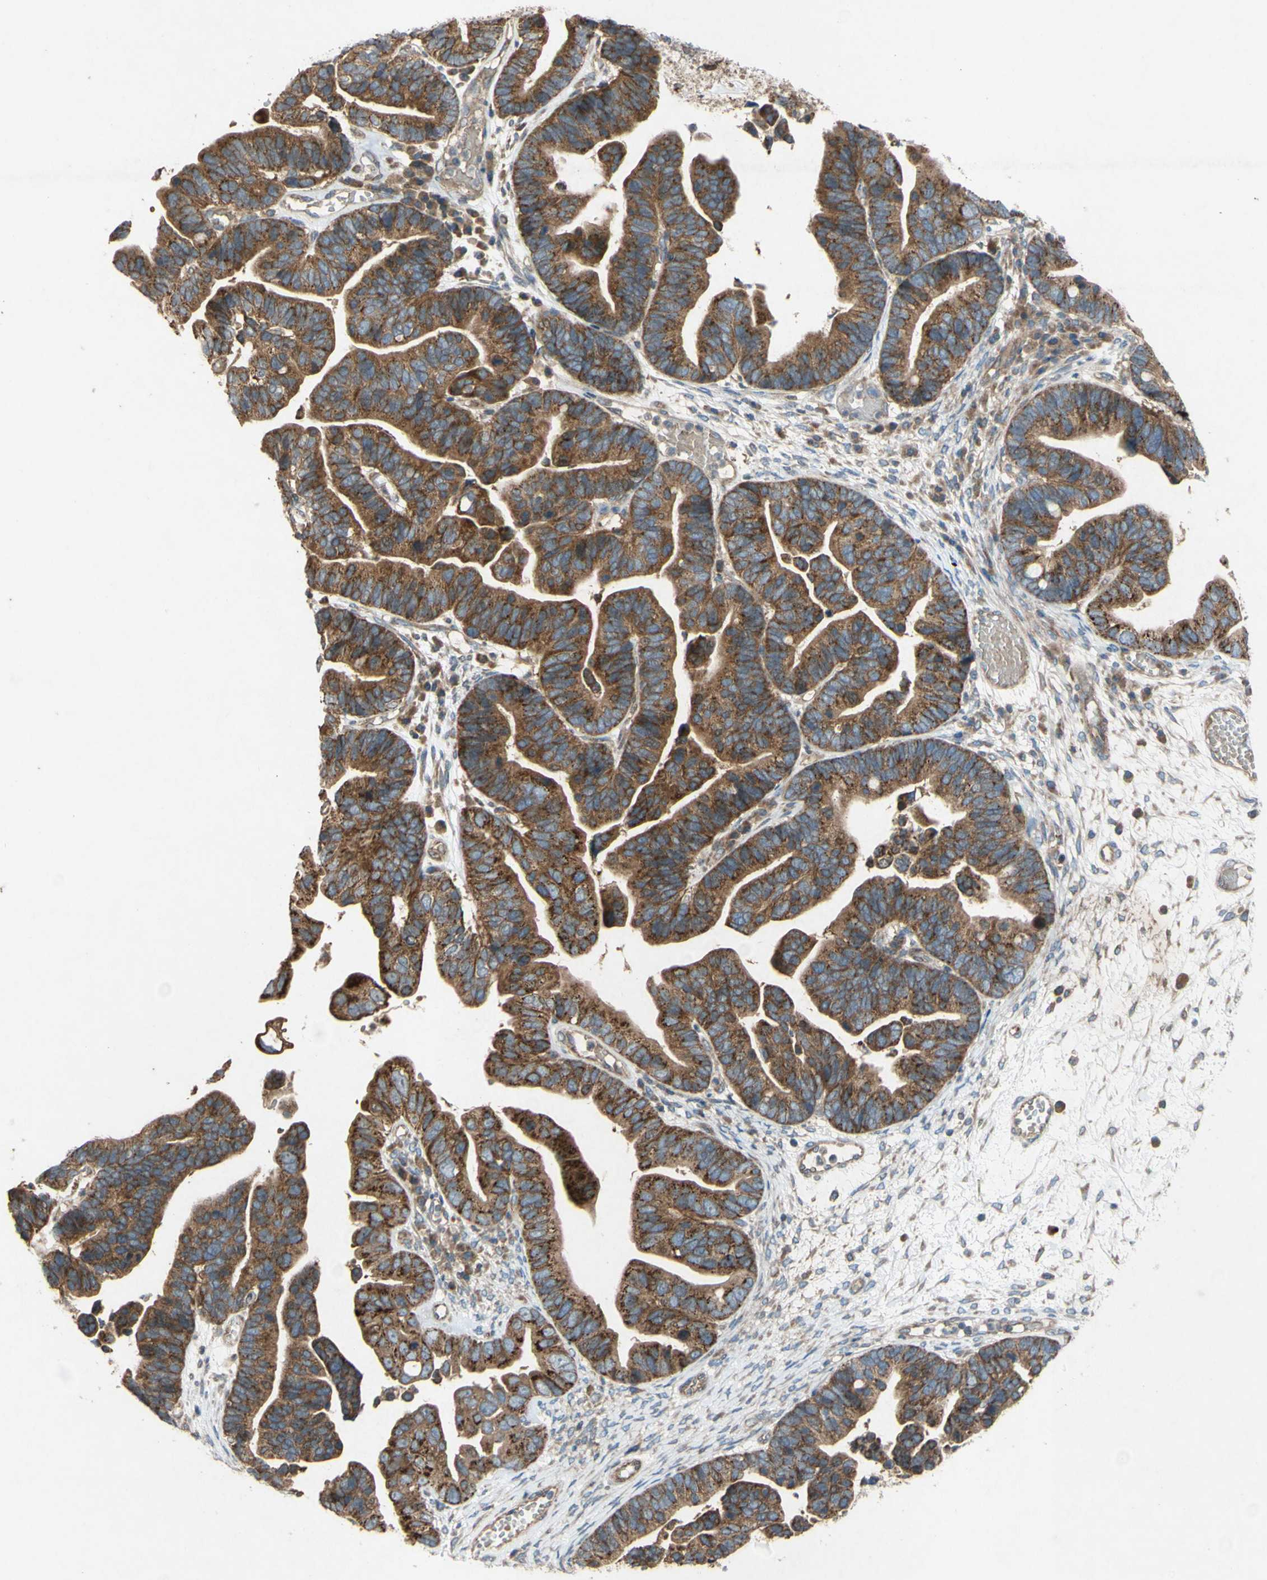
{"staining": {"intensity": "moderate", "quantity": ">75%", "location": "cytoplasmic/membranous"}, "tissue": "ovarian cancer", "cell_type": "Tumor cells", "image_type": "cancer", "snomed": [{"axis": "morphology", "description": "Cystadenocarcinoma, serous, NOS"}, {"axis": "topography", "description": "Ovary"}], "caption": "Immunohistochemical staining of human ovarian cancer displays moderate cytoplasmic/membranous protein positivity in approximately >75% of tumor cells.", "gene": "TST", "patient": {"sex": "female", "age": 56}}